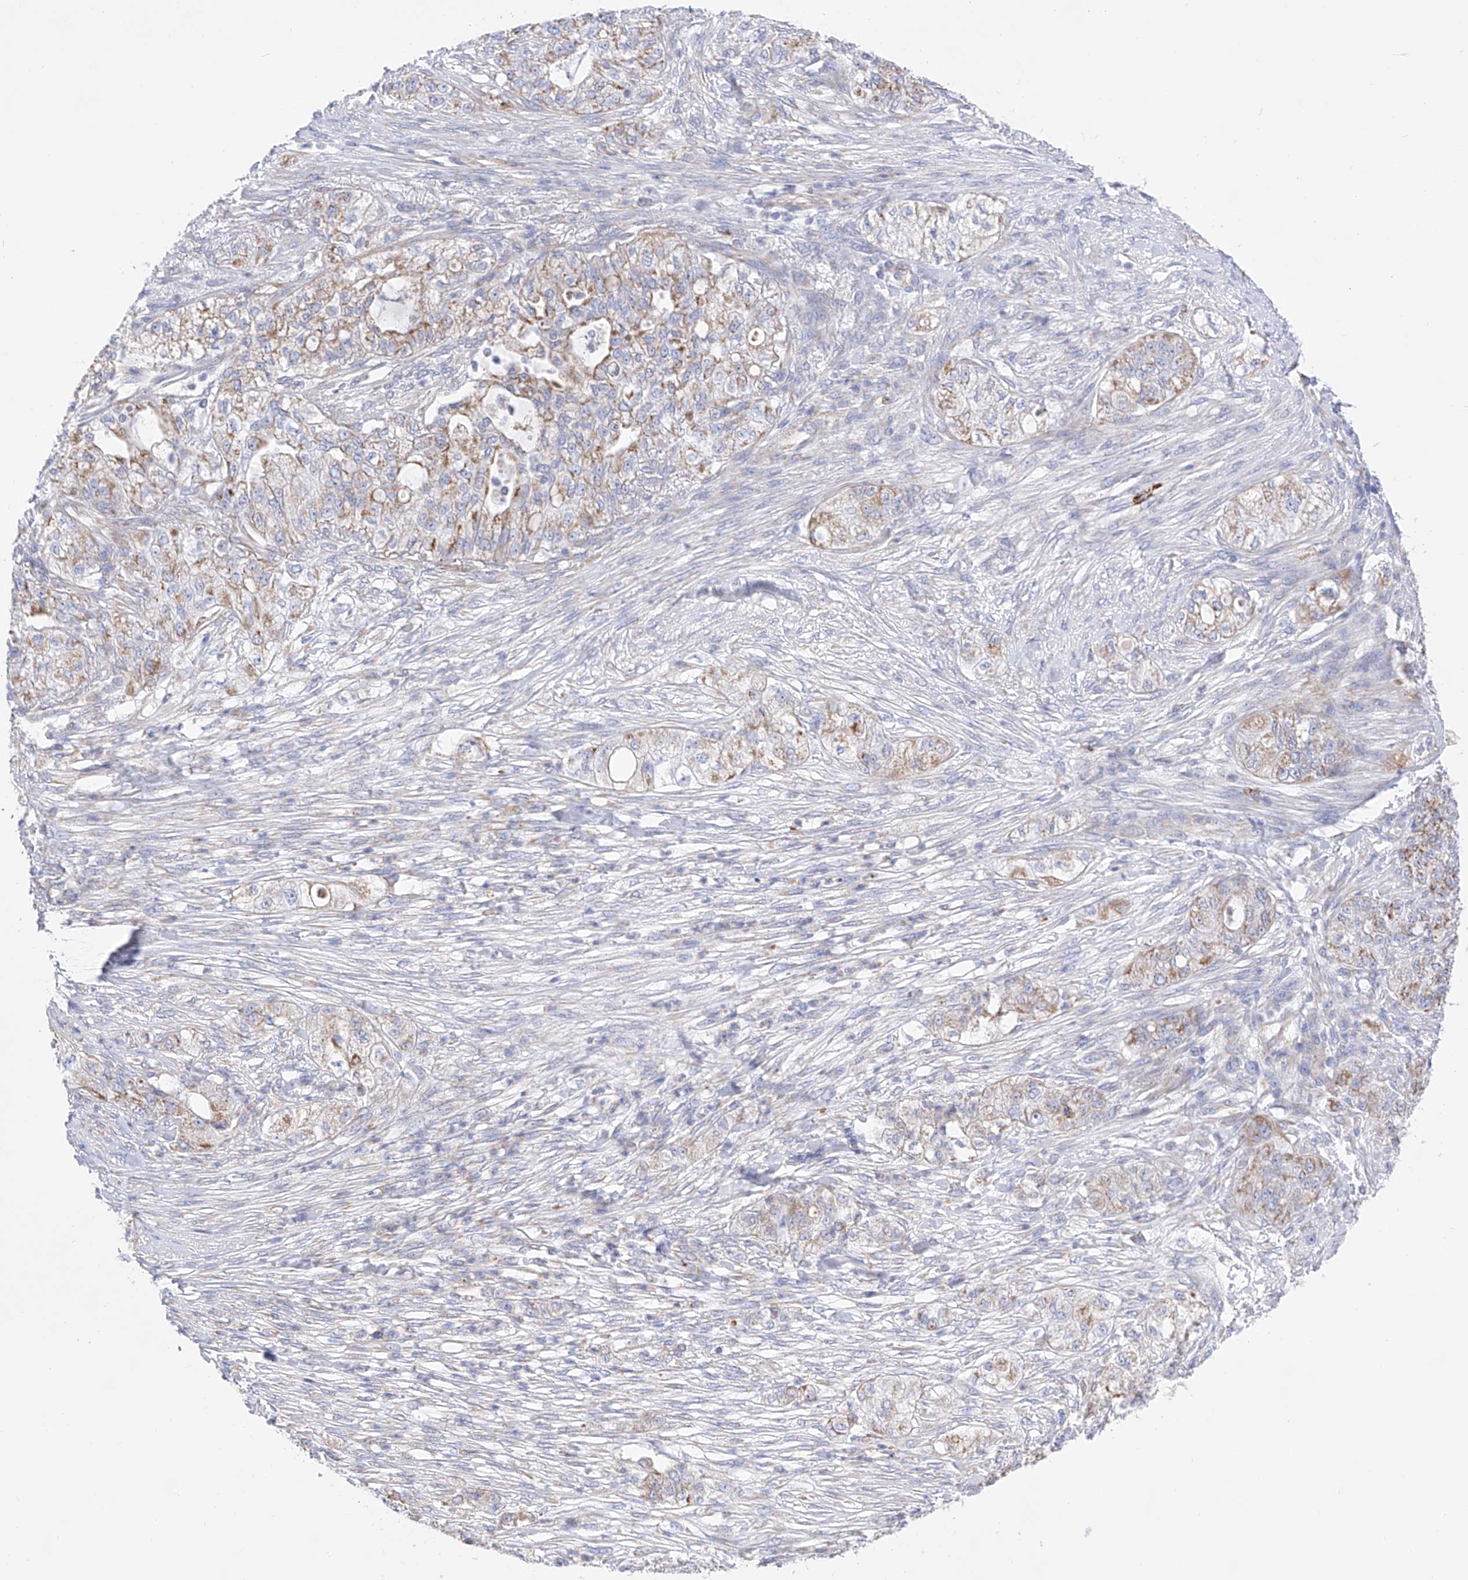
{"staining": {"intensity": "moderate", "quantity": ">75%", "location": "cytoplasmic/membranous"}, "tissue": "pancreatic cancer", "cell_type": "Tumor cells", "image_type": "cancer", "snomed": [{"axis": "morphology", "description": "Adenocarcinoma, NOS"}, {"axis": "topography", "description": "Pancreas"}], "caption": "Protein expression by immunohistochemistry (IHC) demonstrates moderate cytoplasmic/membranous staining in about >75% of tumor cells in pancreatic cancer (adenocarcinoma).", "gene": "FLG", "patient": {"sex": "female", "age": 78}}